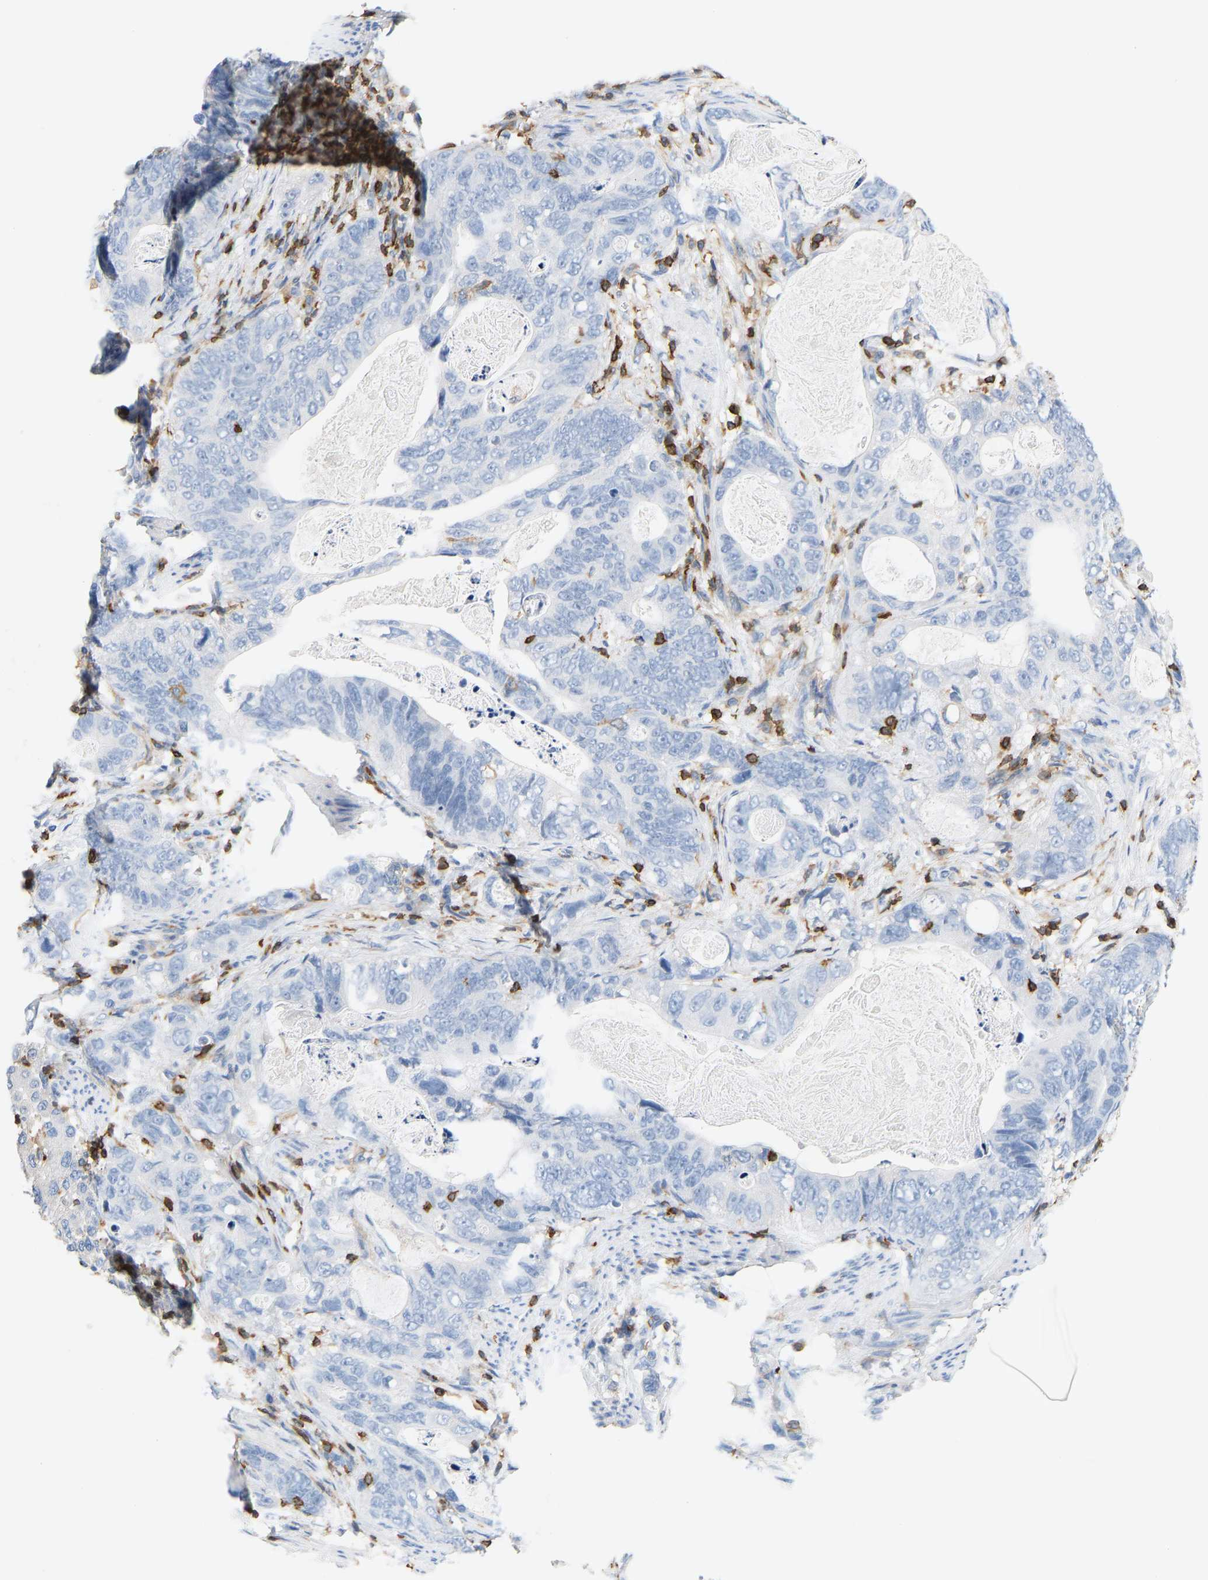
{"staining": {"intensity": "negative", "quantity": "none", "location": "none"}, "tissue": "stomach cancer", "cell_type": "Tumor cells", "image_type": "cancer", "snomed": [{"axis": "morphology", "description": "Normal tissue, NOS"}, {"axis": "morphology", "description": "Adenocarcinoma, NOS"}, {"axis": "topography", "description": "Stomach"}], "caption": "The micrograph demonstrates no significant staining in tumor cells of stomach adenocarcinoma.", "gene": "EVL", "patient": {"sex": "female", "age": 89}}